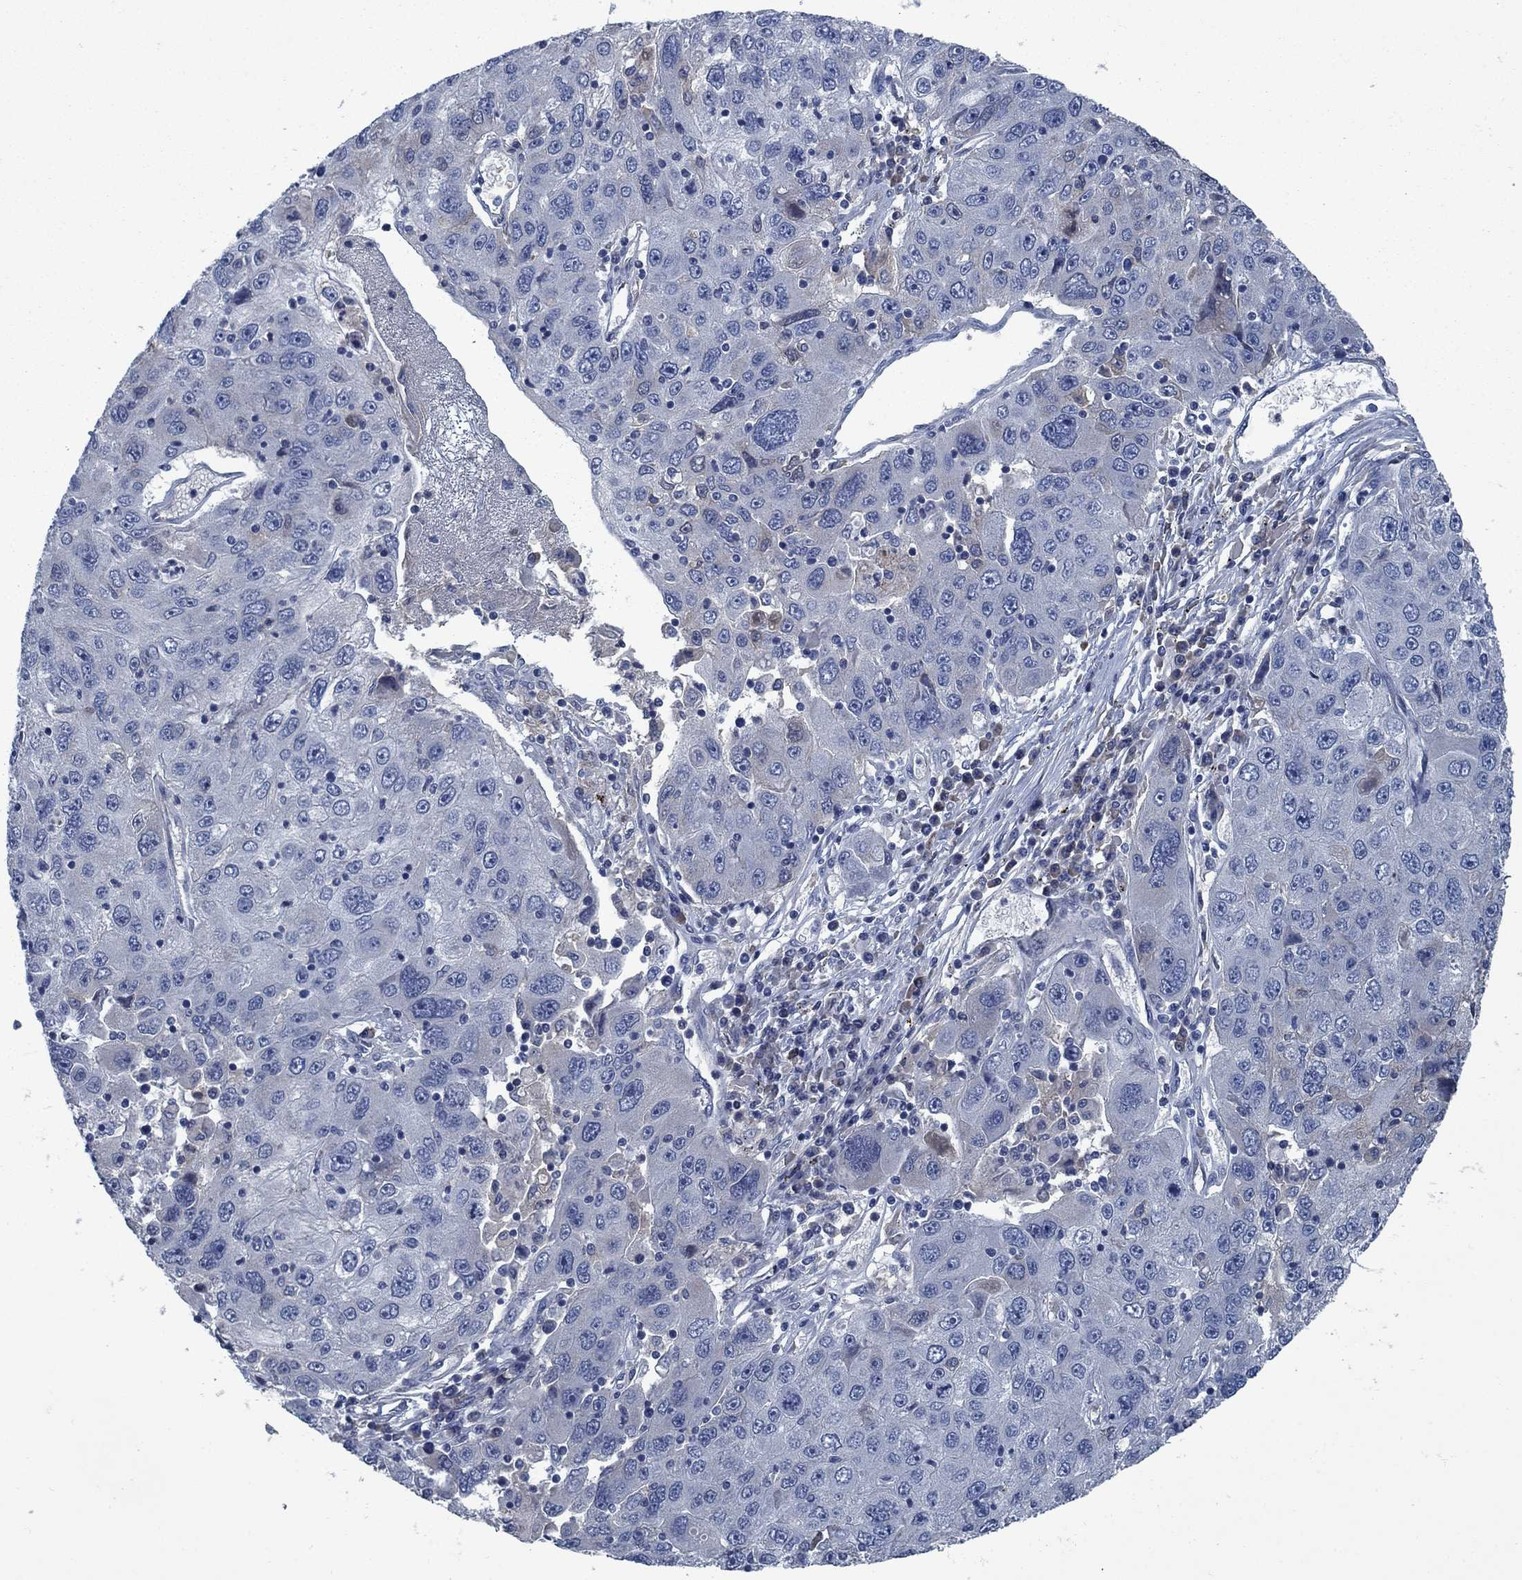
{"staining": {"intensity": "negative", "quantity": "none", "location": "none"}, "tissue": "stomach cancer", "cell_type": "Tumor cells", "image_type": "cancer", "snomed": [{"axis": "morphology", "description": "Adenocarcinoma, NOS"}, {"axis": "topography", "description": "Stomach"}], "caption": "An immunohistochemistry image of stomach cancer (adenocarcinoma) is shown. There is no staining in tumor cells of stomach cancer (adenocarcinoma).", "gene": "PNMA8A", "patient": {"sex": "male", "age": 56}}